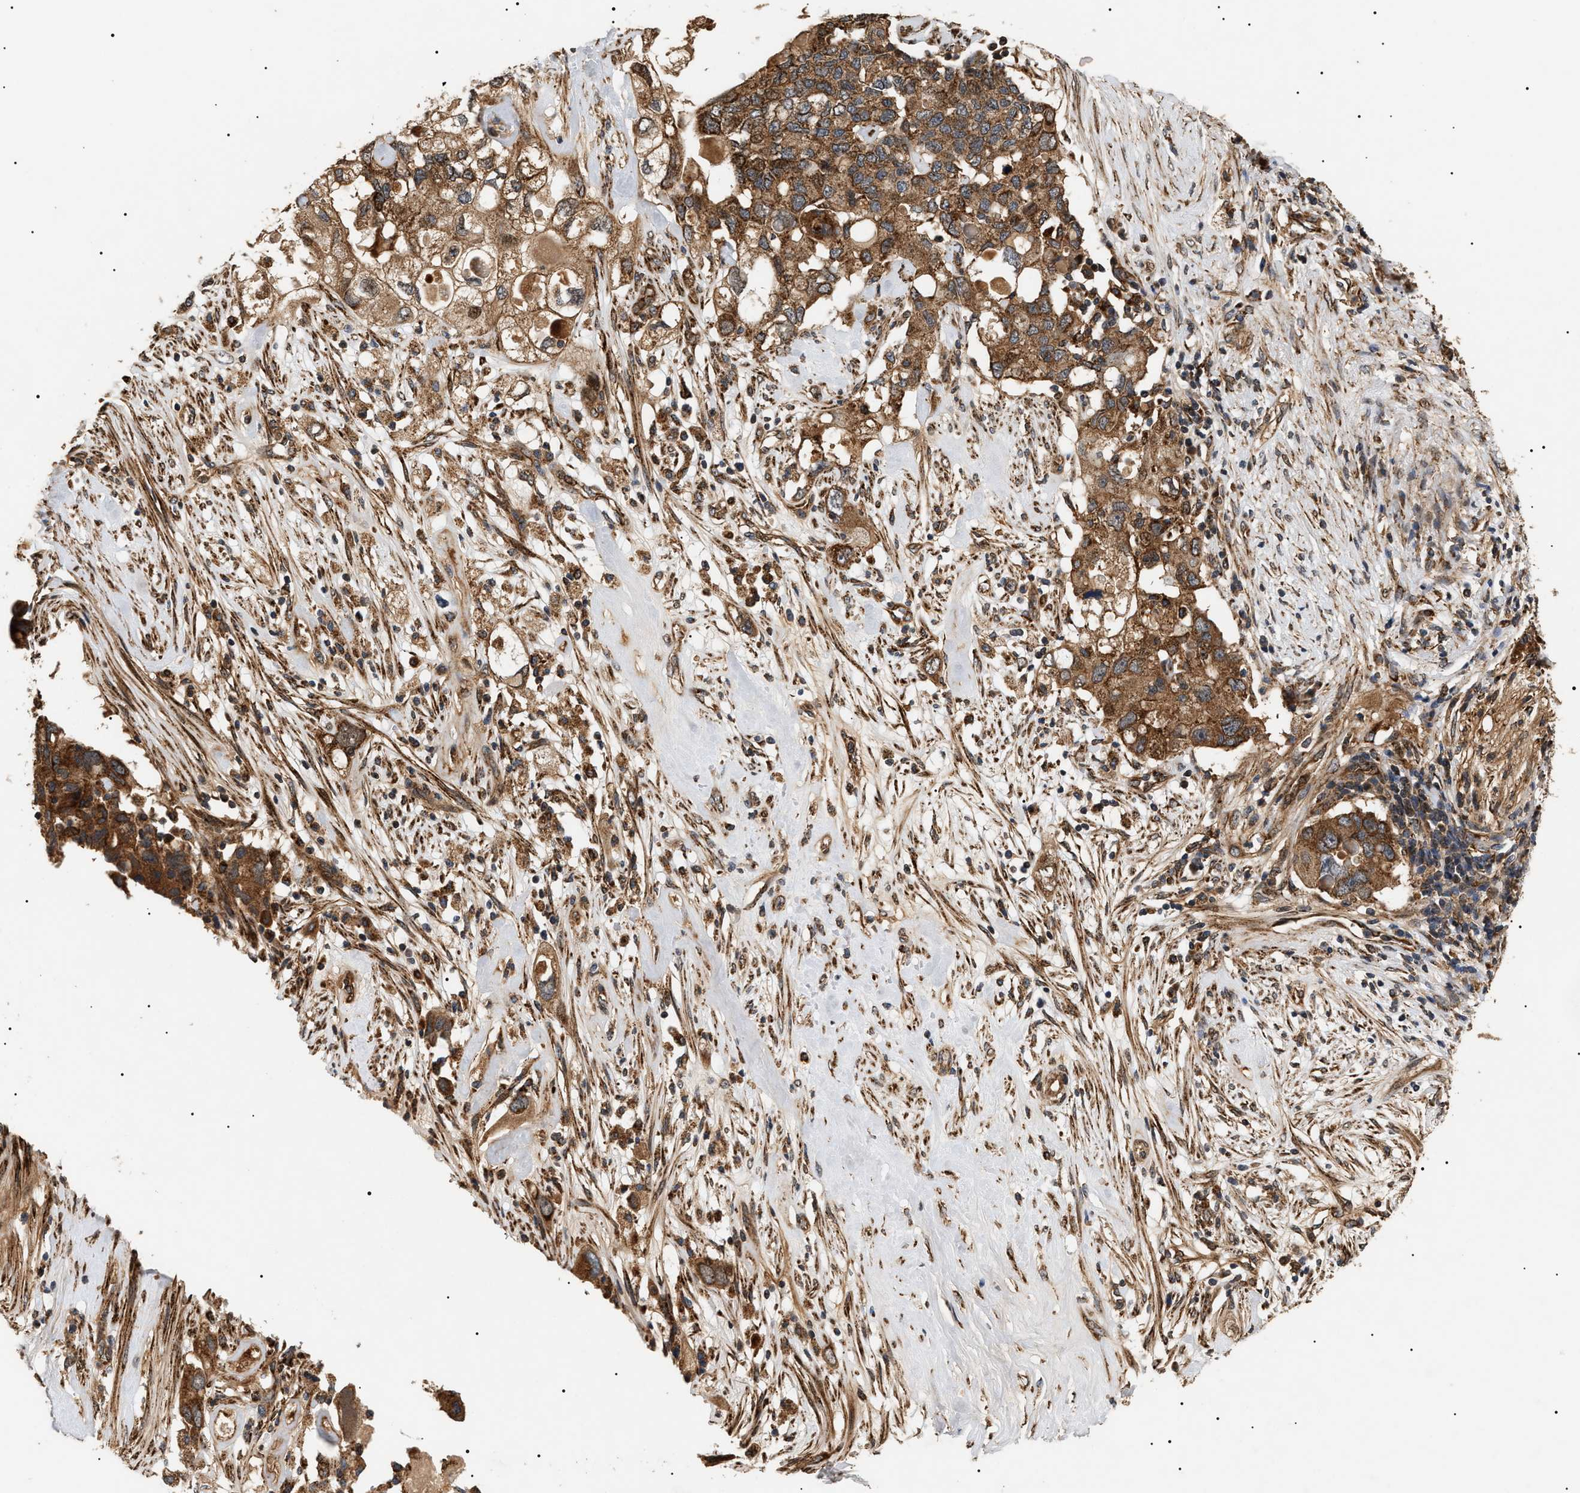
{"staining": {"intensity": "strong", "quantity": ">75%", "location": "cytoplasmic/membranous"}, "tissue": "pancreatic cancer", "cell_type": "Tumor cells", "image_type": "cancer", "snomed": [{"axis": "morphology", "description": "Adenocarcinoma, NOS"}, {"axis": "topography", "description": "Pancreas"}], "caption": "This photomicrograph demonstrates immunohistochemistry staining of human adenocarcinoma (pancreatic), with high strong cytoplasmic/membranous expression in about >75% of tumor cells.", "gene": "ZBTB26", "patient": {"sex": "female", "age": 56}}